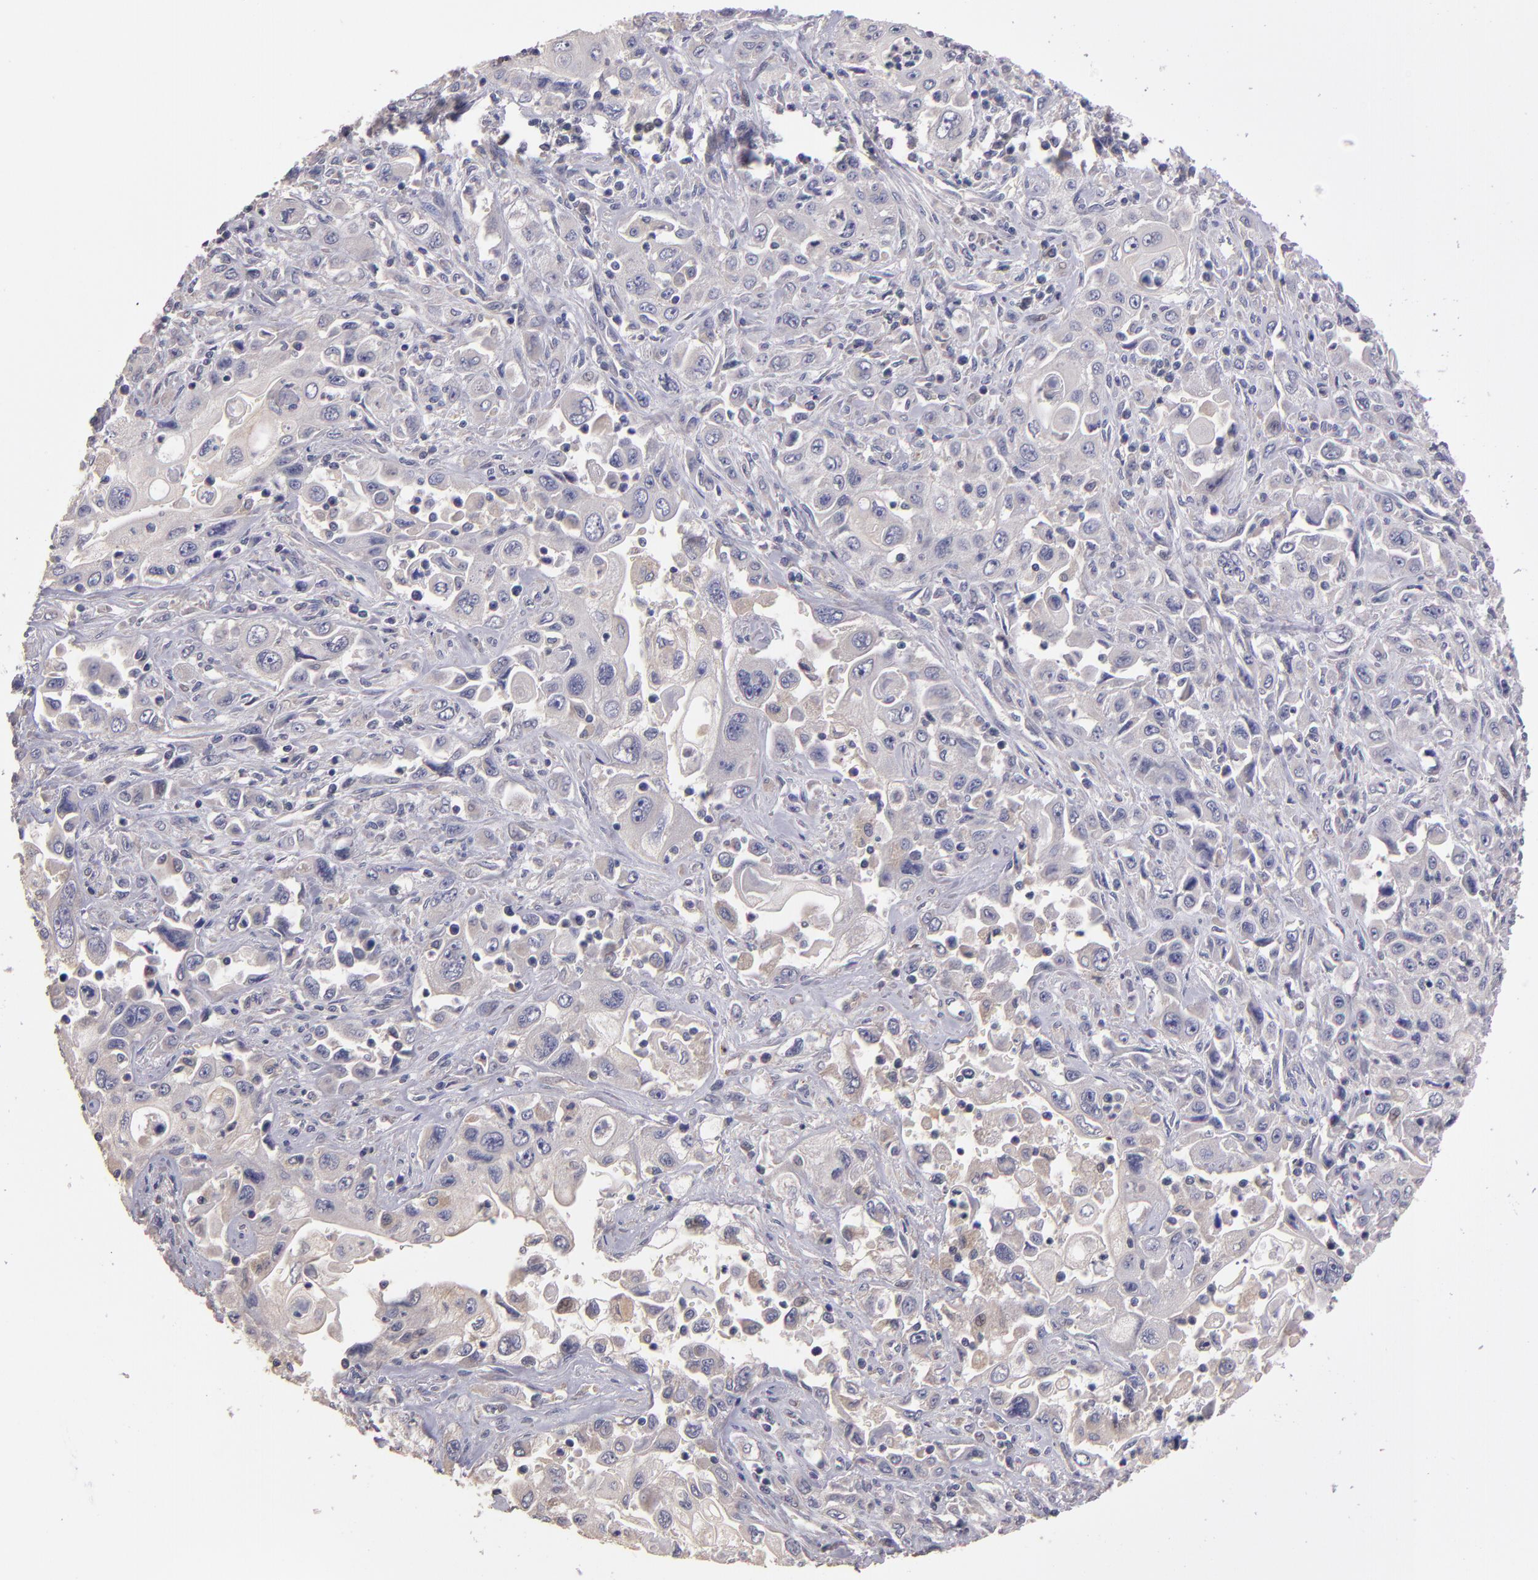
{"staining": {"intensity": "negative", "quantity": "none", "location": "none"}, "tissue": "pancreatic cancer", "cell_type": "Tumor cells", "image_type": "cancer", "snomed": [{"axis": "morphology", "description": "Adenocarcinoma, NOS"}, {"axis": "topography", "description": "Pancreas"}], "caption": "Immunohistochemistry of pancreatic cancer (adenocarcinoma) displays no staining in tumor cells. Nuclei are stained in blue.", "gene": "GNAZ", "patient": {"sex": "male", "age": 70}}